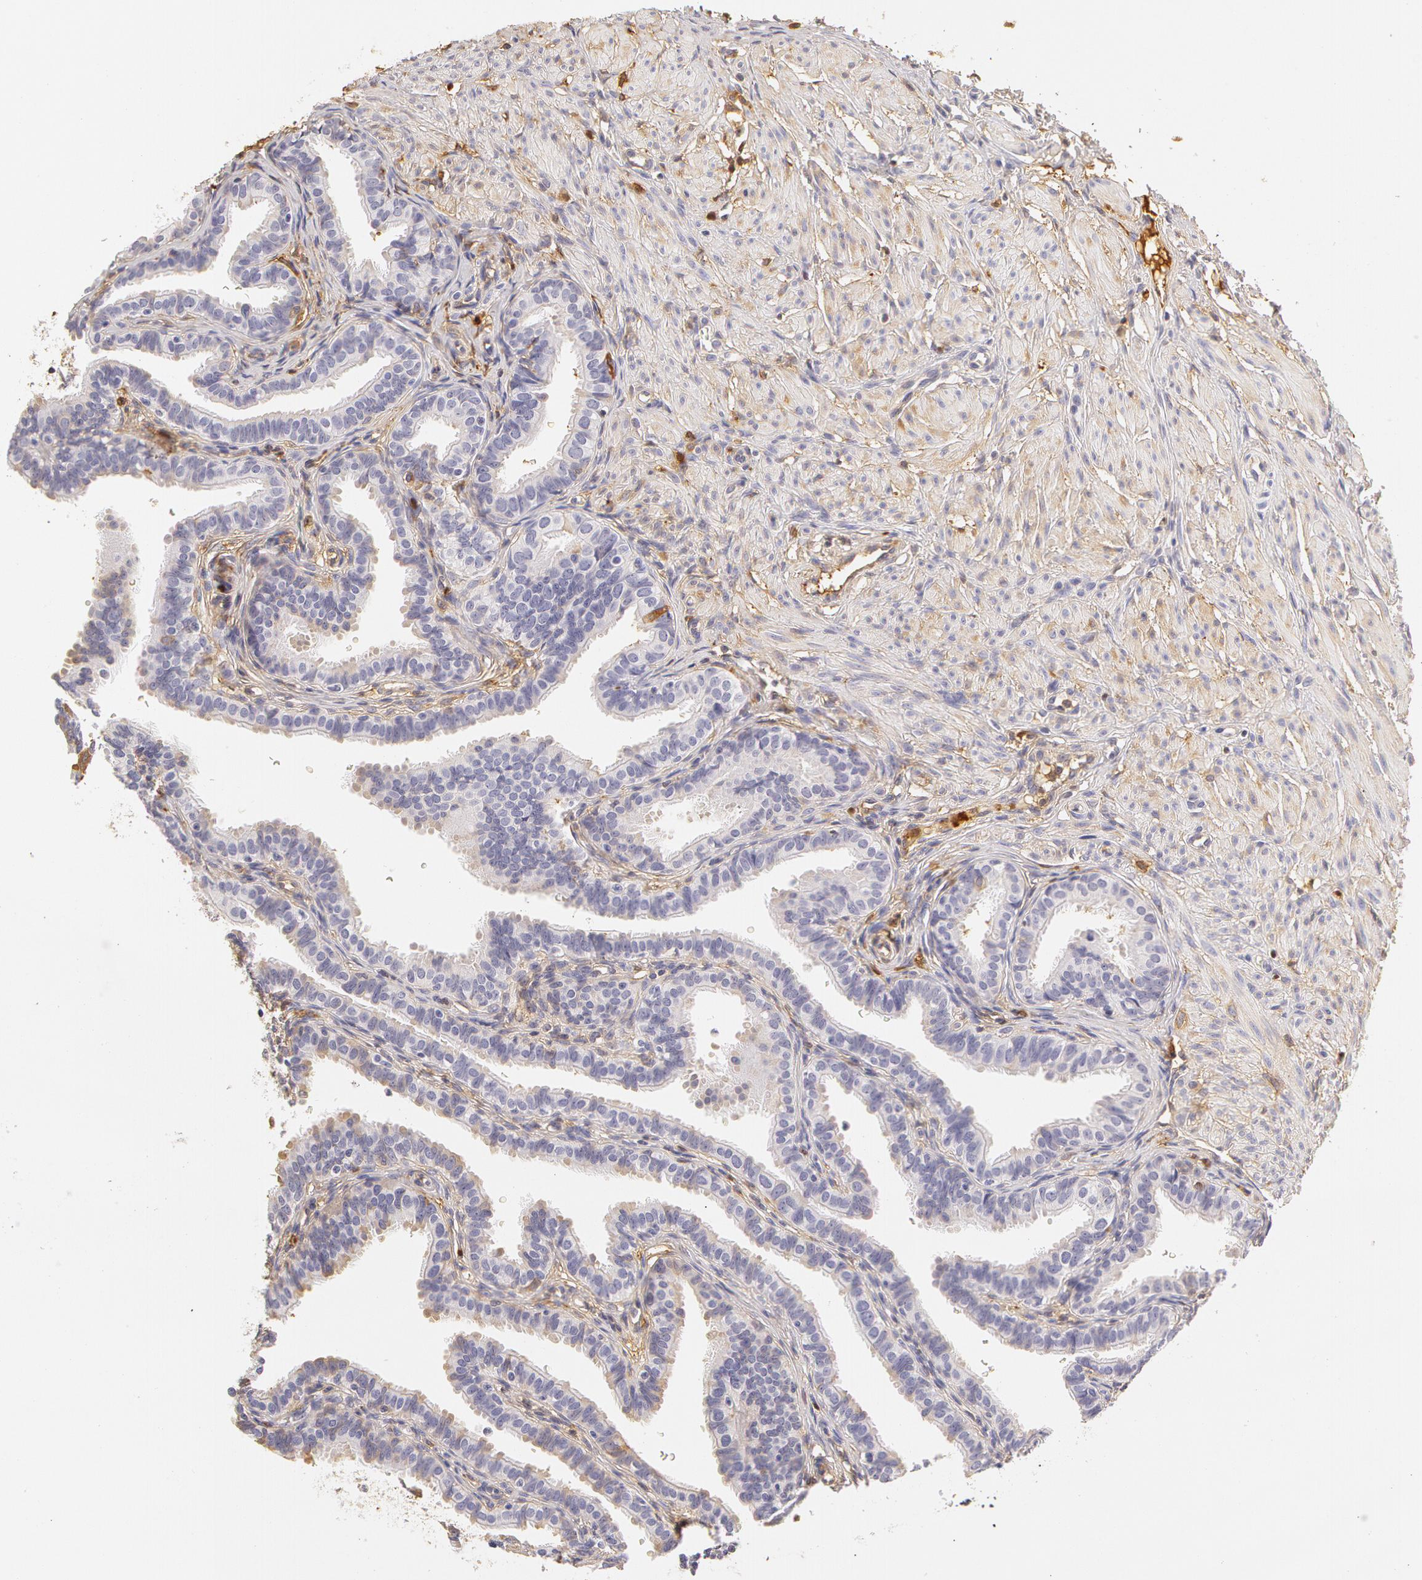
{"staining": {"intensity": "negative", "quantity": "none", "location": "none"}, "tissue": "fallopian tube", "cell_type": "Glandular cells", "image_type": "normal", "snomed": [{"axis": "morphology", "description": "Normal tissue, NOS"}, {"axis": "topography", "description": "Fallopian tube"}], "caption": "DAB (3,3'-diaminobenzidine) immunohistochemical staining of unremarkable human fallopian tube shows no significant expression in glandular cells. Brightfield microscopy of immunohistochemistry stained with DAB (brown) and hematoxylin (blue), captured at high magnification.", "gene": "AHSG", "patient": {"sex": "female", "age": 32}}